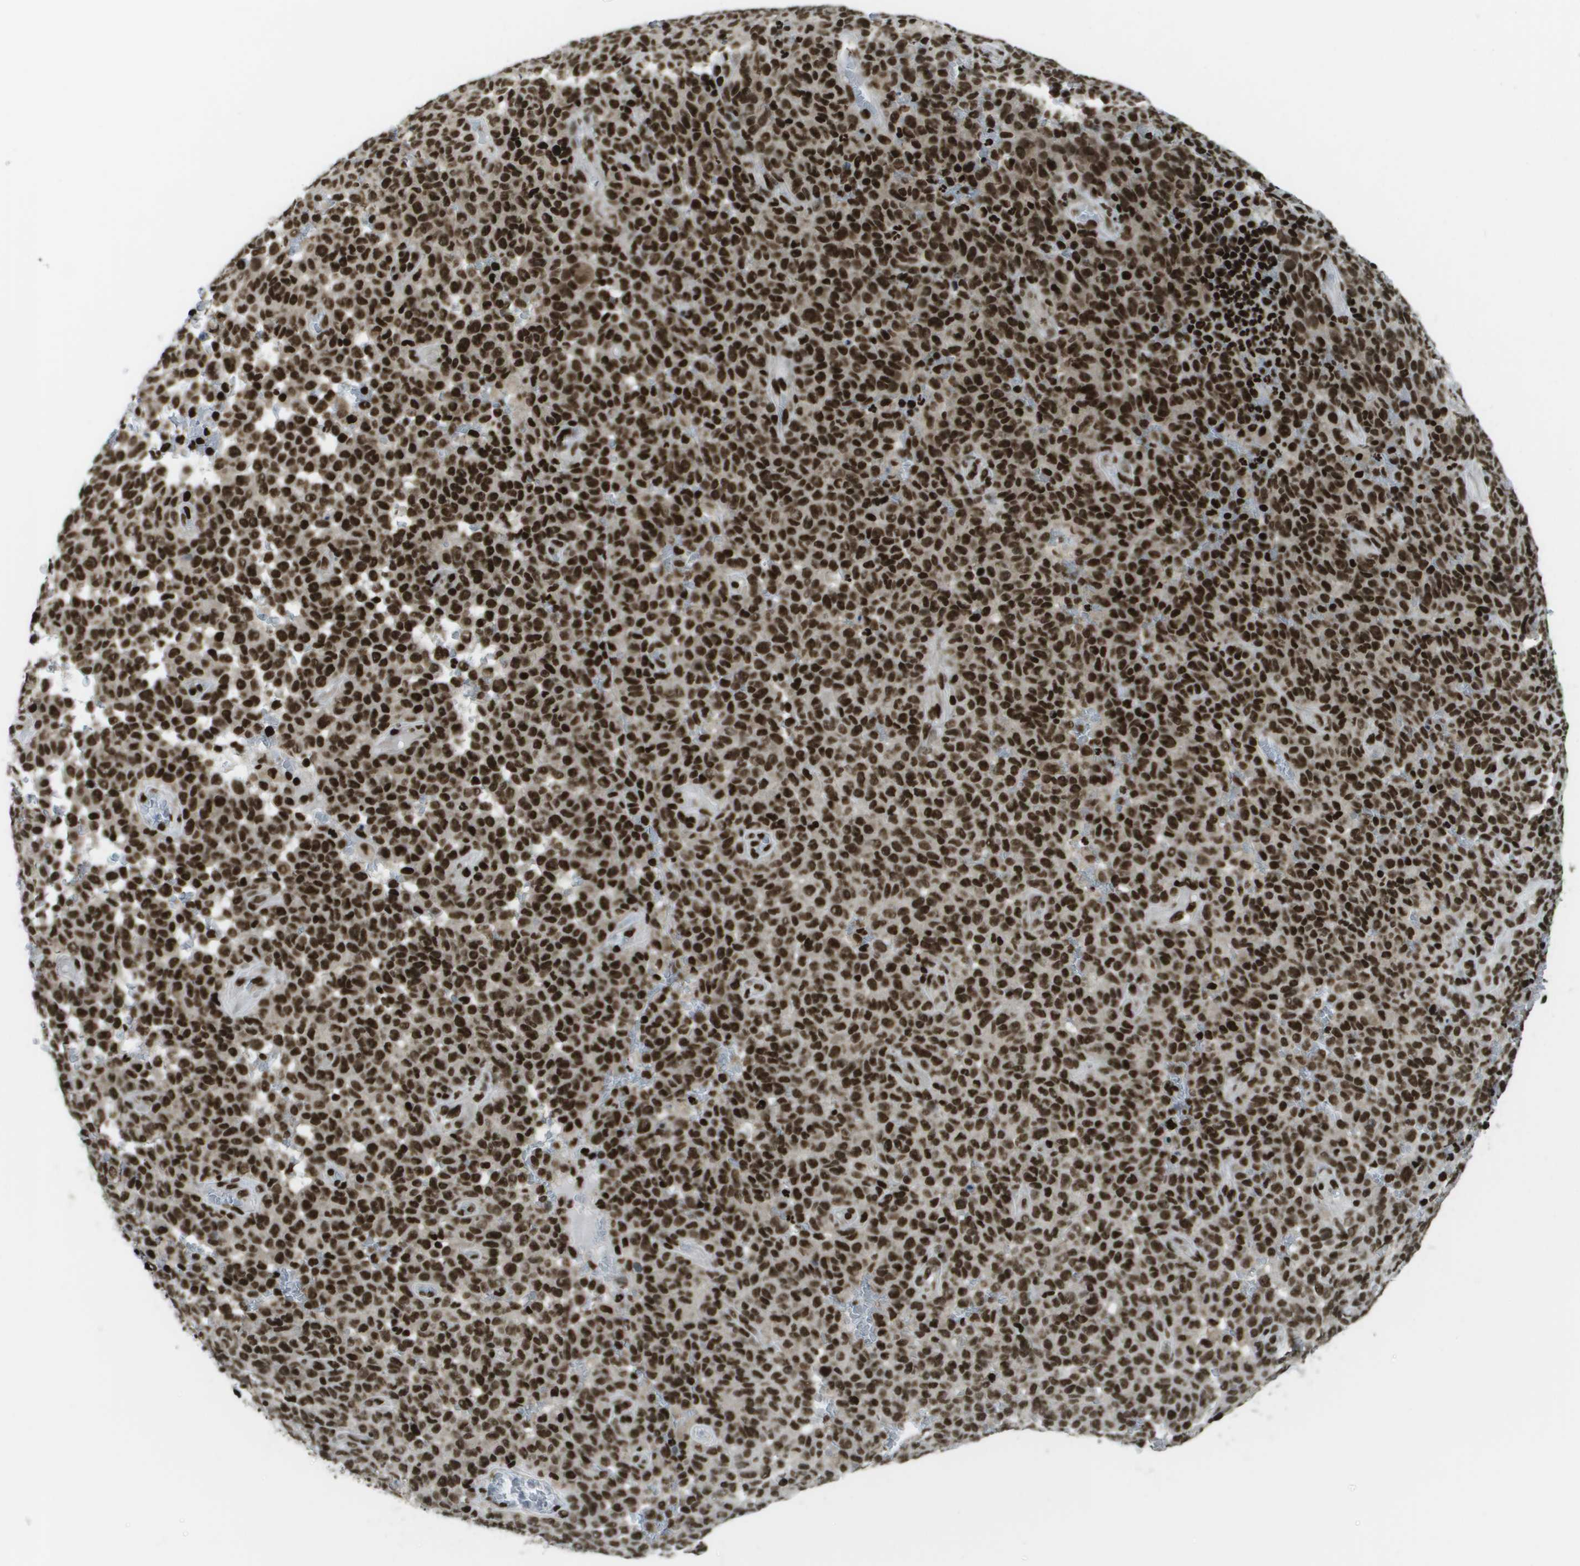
{"staining": {"intensity": "strong", "quantity": ">75%", "location": "nuclear"}, "tissue": "melanoma", "cell_type": "Tumor cells", "image_type": "cancer", "snomed": [{"axis": "morphology", "description": "Malignant melanoma, NOS"}, {"axis": "topography", "description": "Skin"}], "caption": "Immunohistochemical staining of melanoma shows high levels of strong nuclear protein positivity in approximately >75% of tumor cells.", "gene": "GLYR1", "patient": {"sex": "female", "age": 82}}